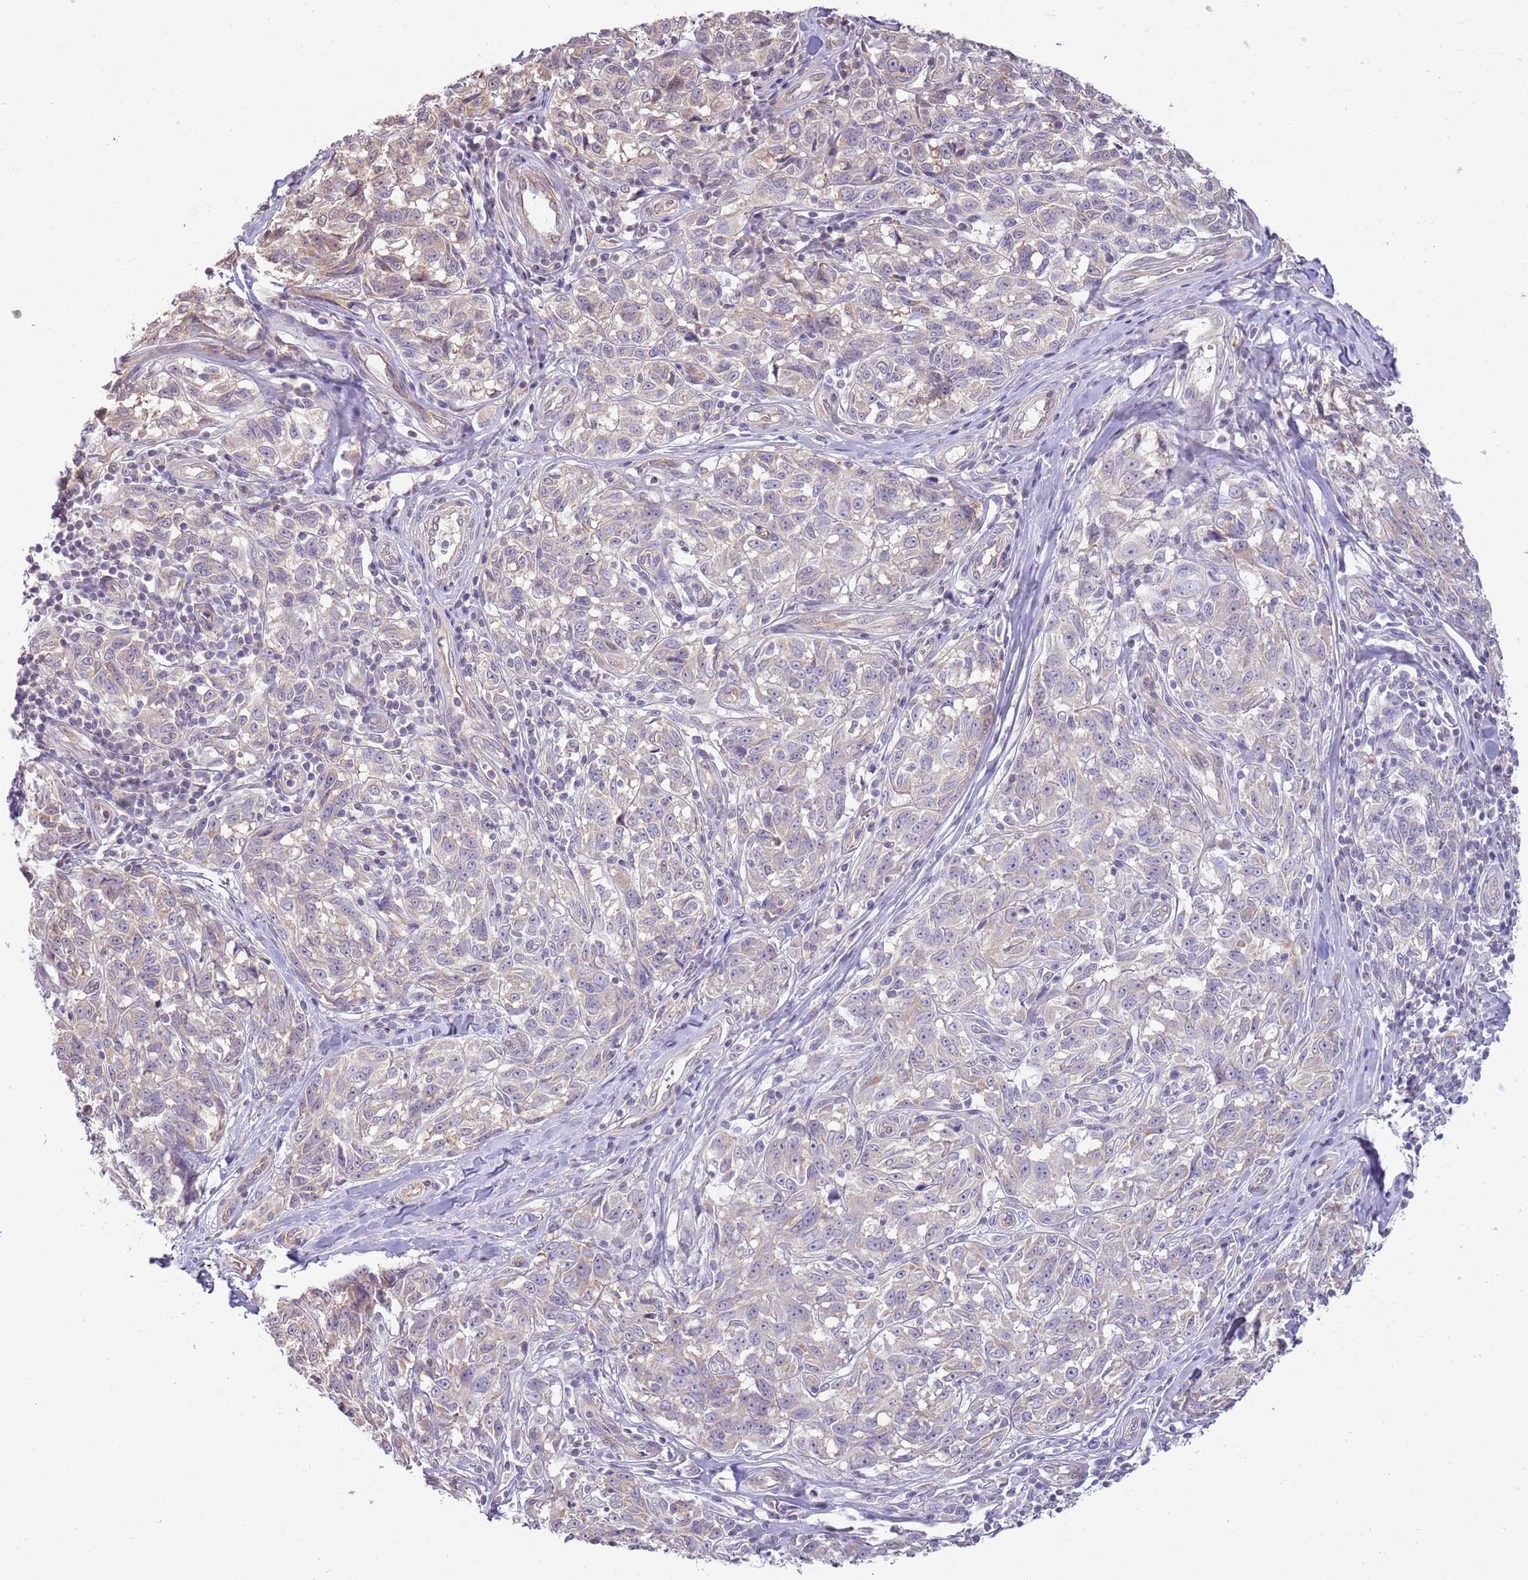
{"staining": {"intensity": "negative", "quantity": "none", "location": "none"}, "tissue": "melanoma", "cell_type": "Tumor cells", "image_type": "cancer", "snomed": [{"axis": "morphology", "description": "Normal tissue, NOS"}, {"axis": "morphology", "description": "Malignant melanoma, NOS"}, {"axis": "topography", "description": "Skin"}], "caption": "Immunohistochemical staining of malignant melanoma demonstrates no significant staining in tumor cells.", "gene": "SKOR2", "patient": {"sex": "female", "age": 64}}